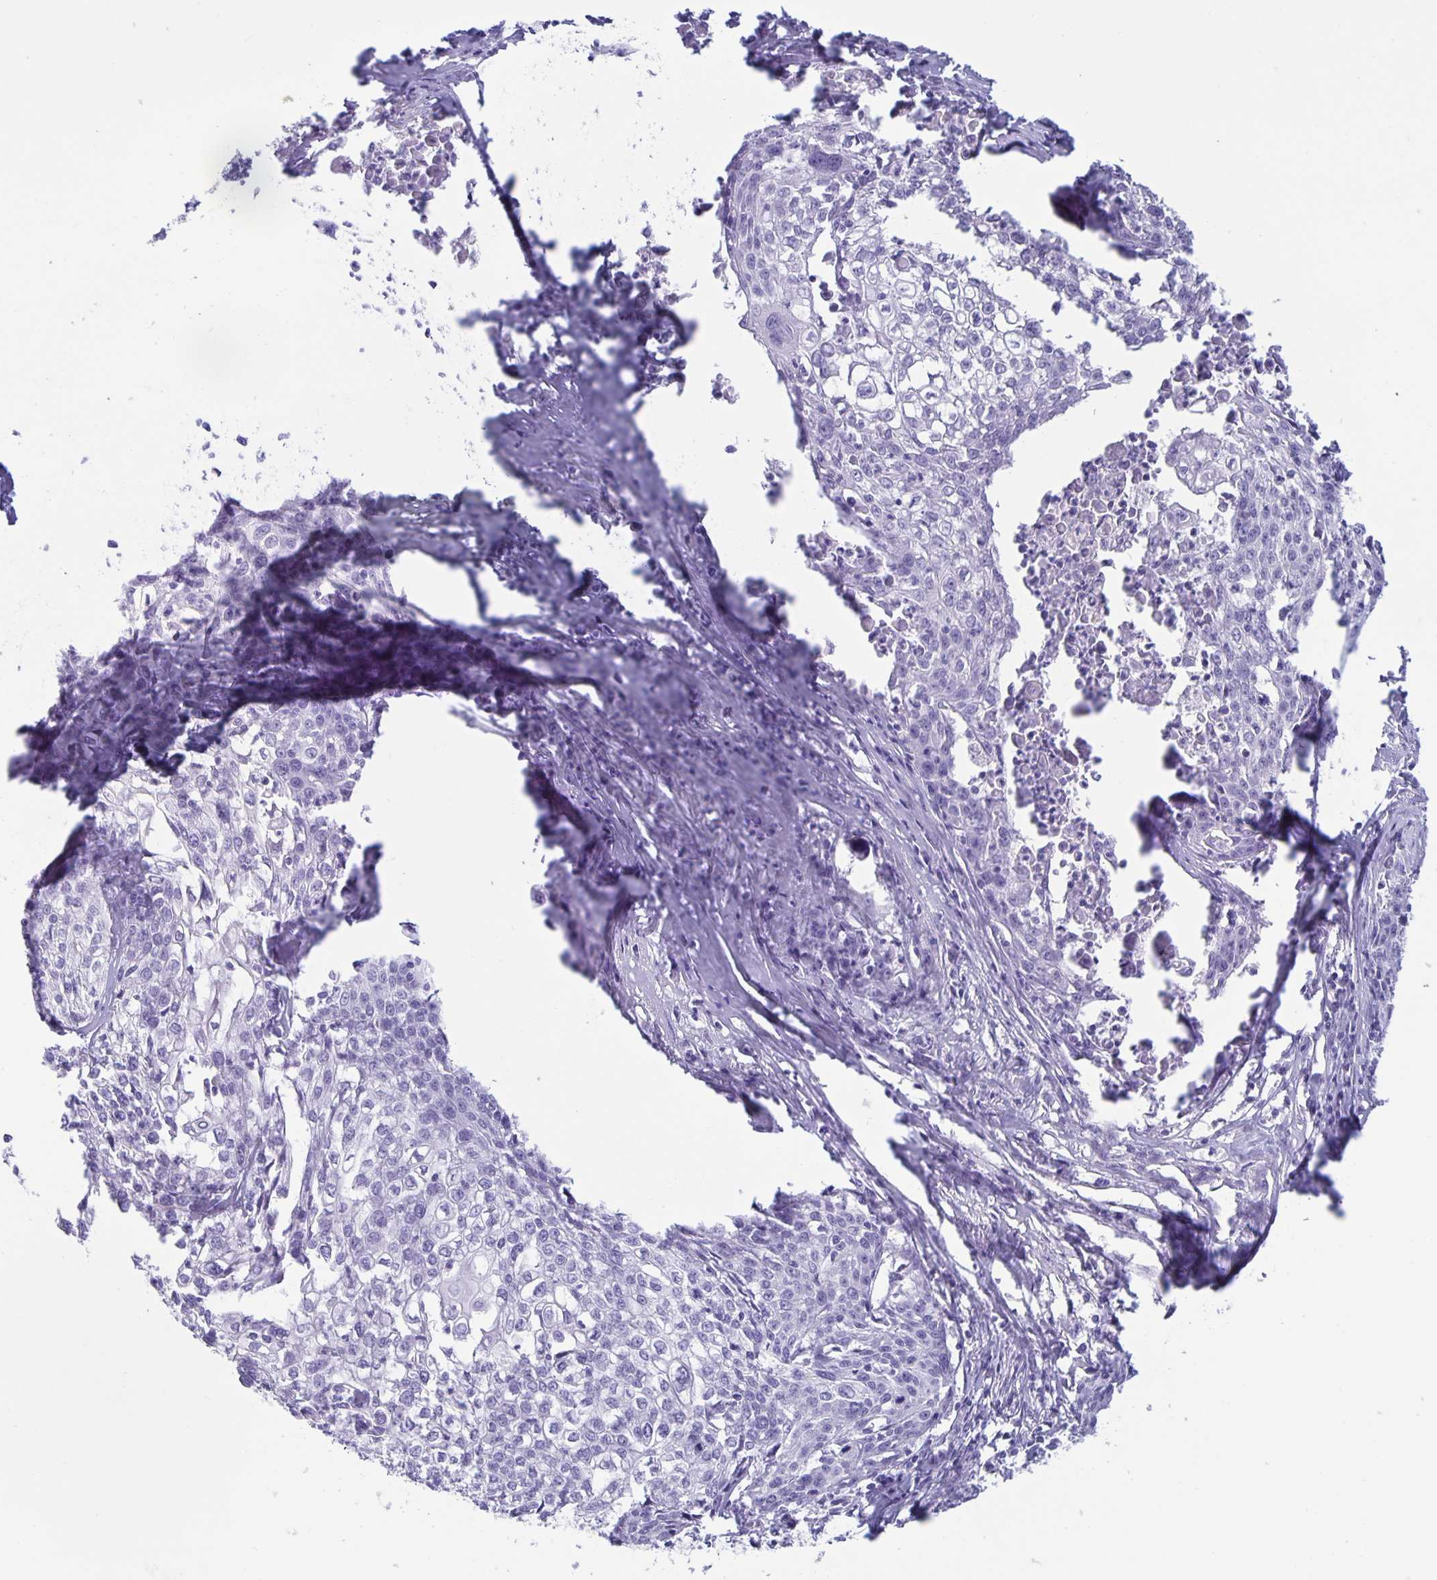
{"staining": {"intensity": "negative", "quantity": "none", "location": "none"}, "tissue": "cervical cancer", "cell_type": "Tumor cells", "image_type": "cancer", "snomed": [{"axis": "morphology", "description": "Squamous cell carcinoma, NOS"}, {"axis": "topography", "description": "Cervix"}], "caption": "Human cervical cancer stained for a protein using immunohistochemistry (IHC) exhibits no expression in tumor cells.", "gene": "BPIFA3", "patient": {"sex": "female", "age": 39}}